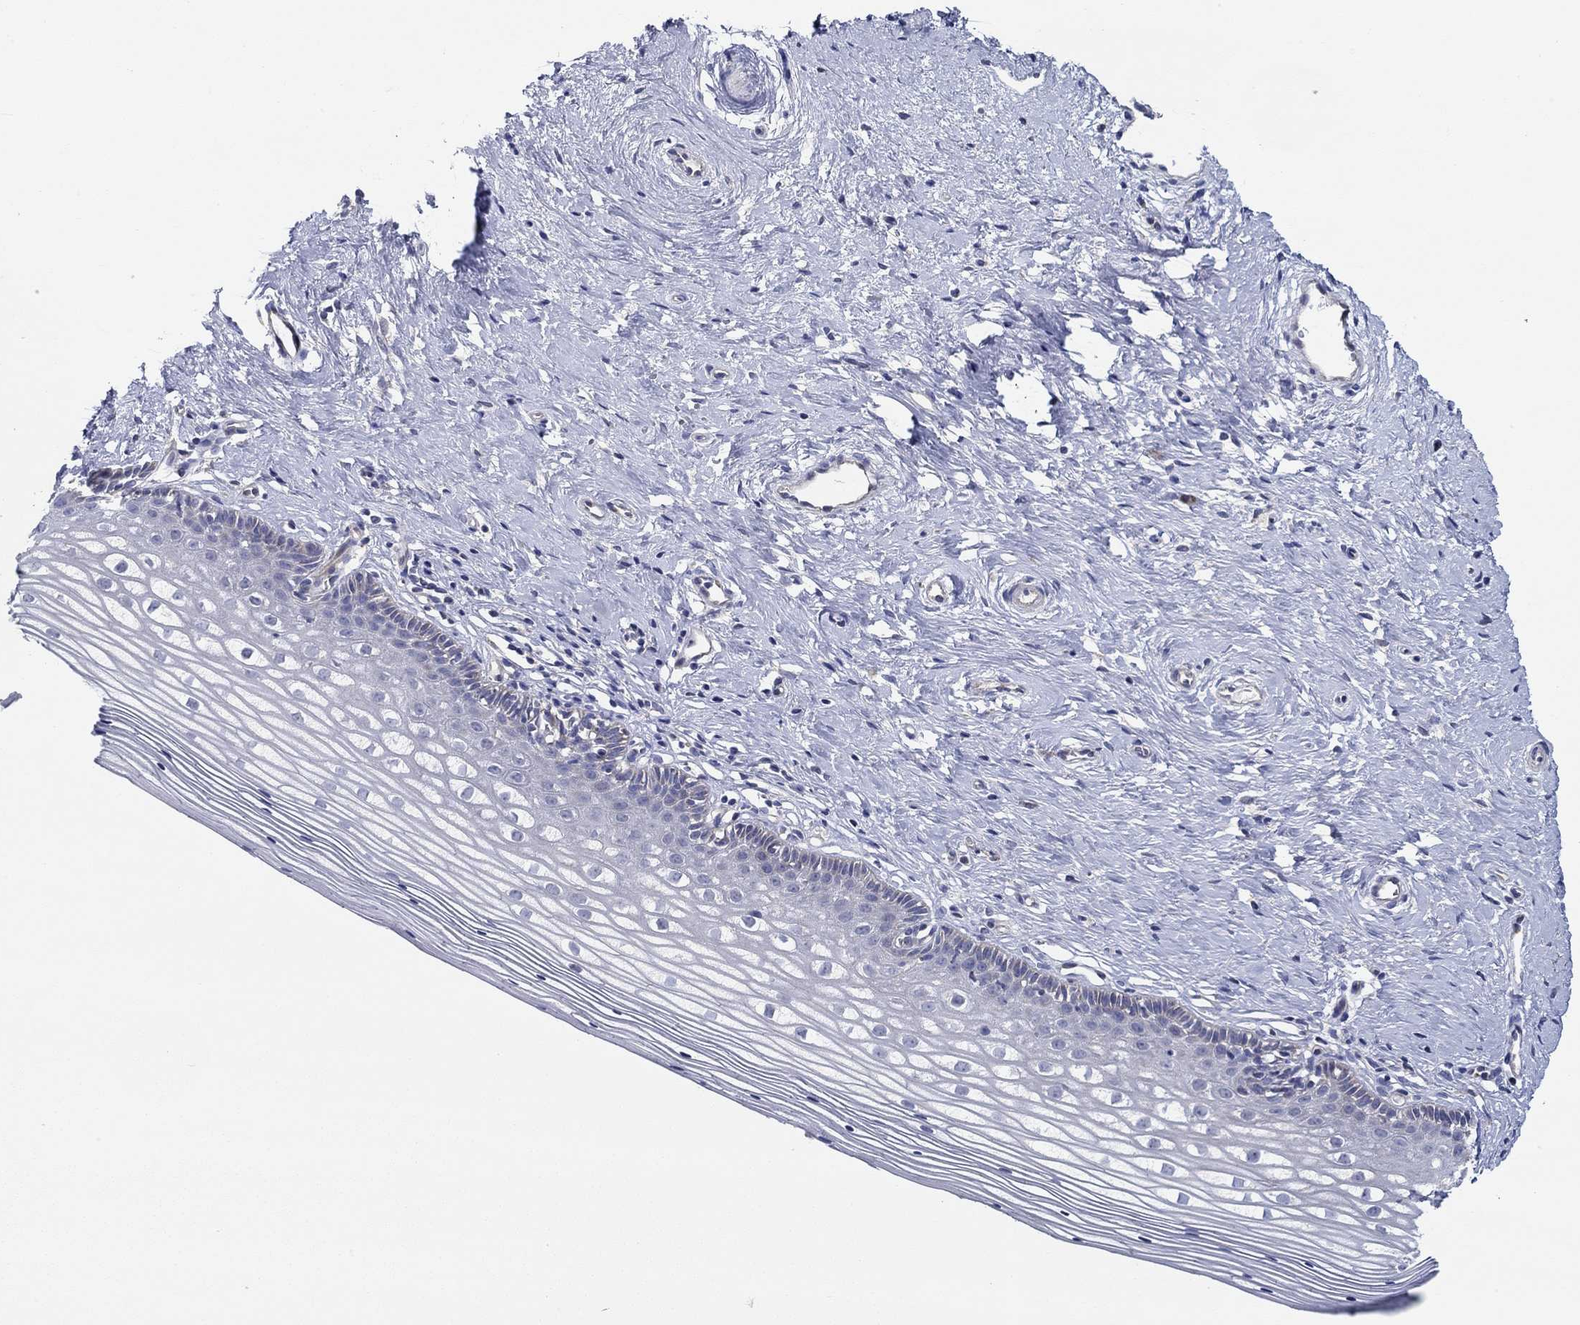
{"staining": {"intensity": "negative", "quantity": "none", "location": "none"}, "tissue": "cervix", "cell_type": "Glandular cells", "image_type": "normal", "snomed": [{"axis": "morphology", "description": "Normal tissue, NOS"}, {"axis": "topography", "description": "Cervix"}], "caption": "This micrograph is of normal cervix stained with IHC to label a protein in brown with the nuclei are counter-stained blue. There is no positivity in glandular cells.", "gene": "CFAP61", "patient": {"sex": "female", "age": 40}}